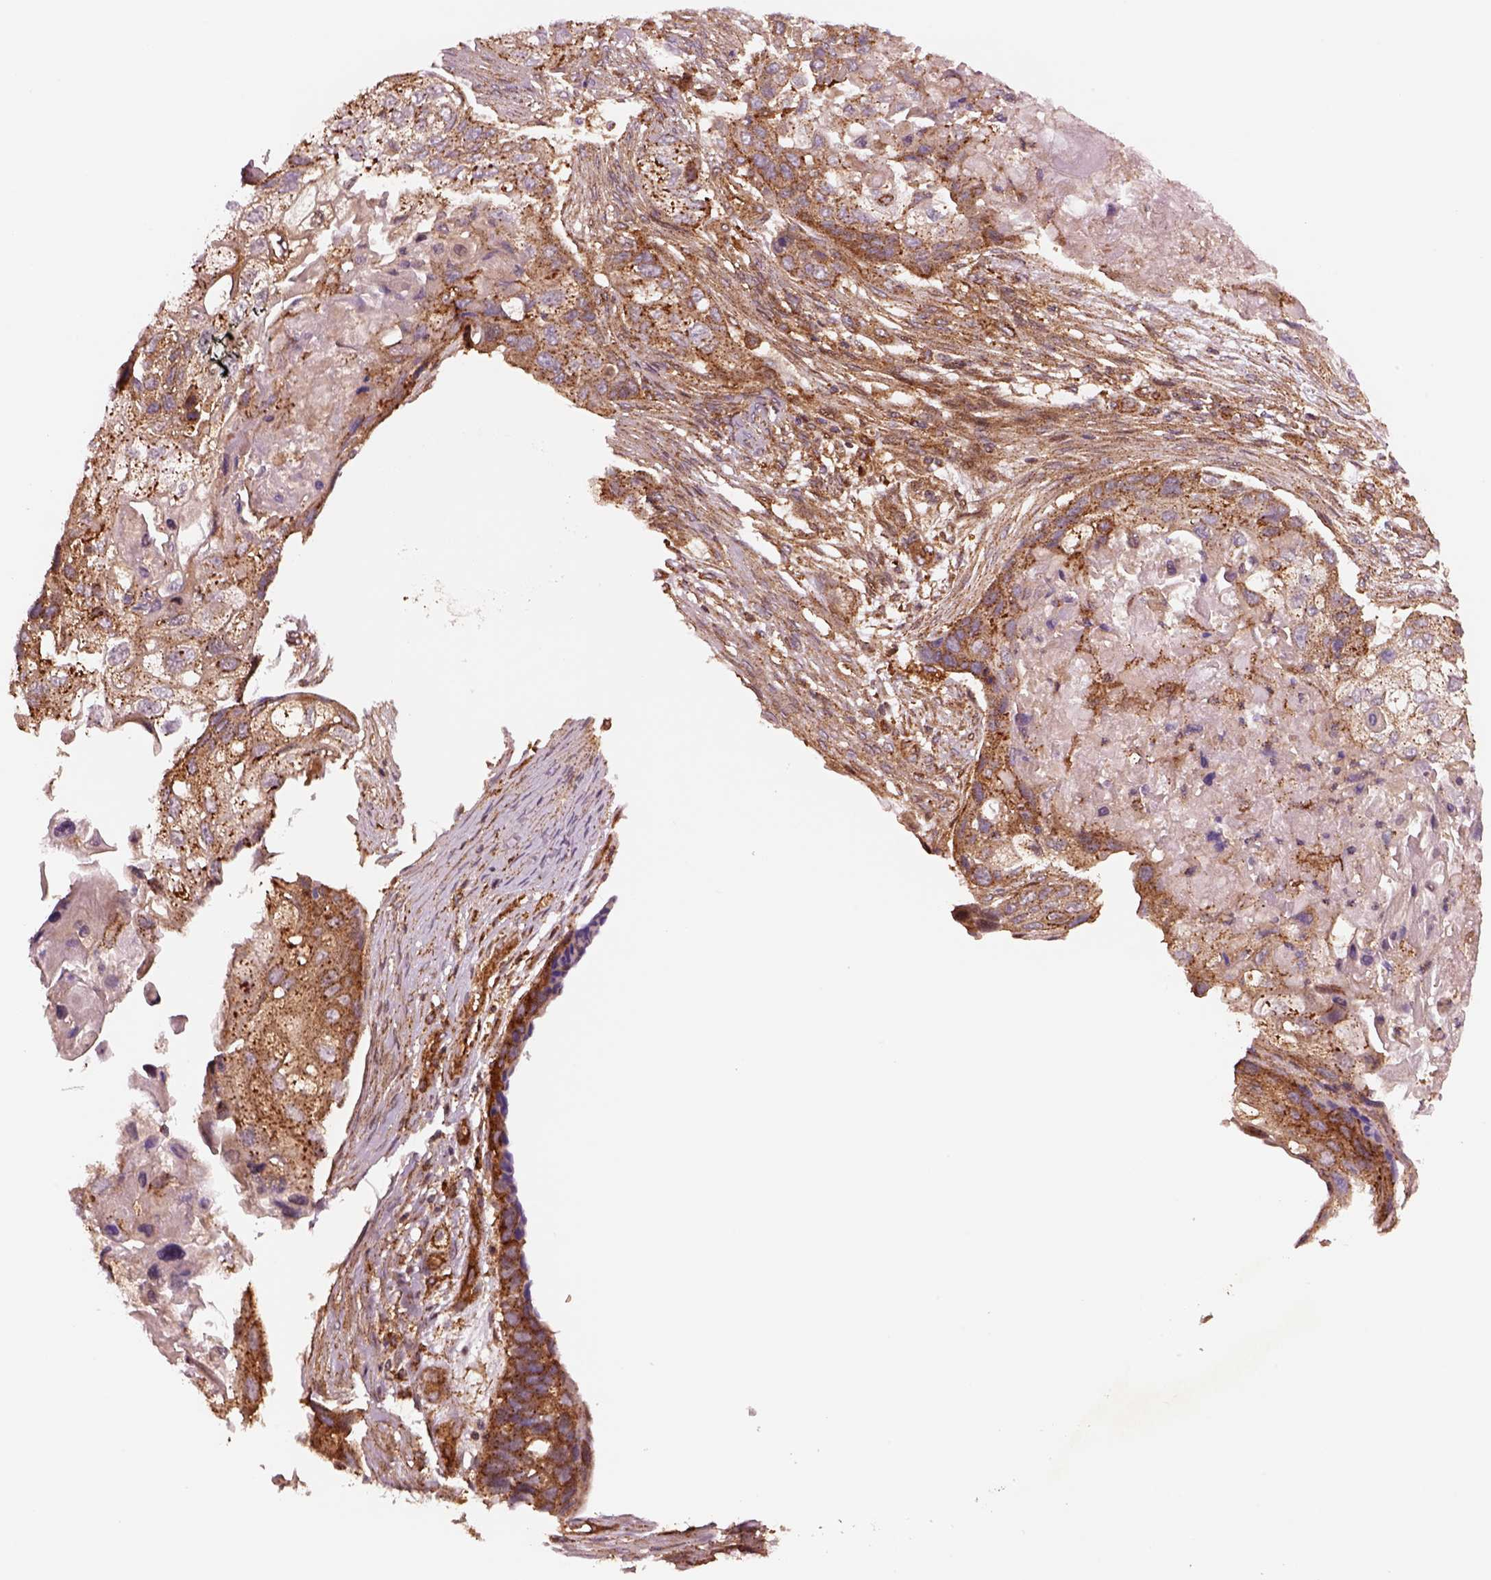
{"staining": {"intensity": "moderate", "quantity": ">75%", "location": "cytoplasmic/membranous"}, "tissue": "lung cancer", "cell_type": "Tumor cells", "image_type": "cancer", "snomed": [{"axis": "morphology", "description": "Squamous cell carcinoma, NOS"}, {"axis": "topography", "description": "Lung"}], "caption": "Brown immunohistochemical staining in squamous cell carcinoma (lung) reveals moderate cytoplasmic/membranous staining in approximately >75% of tumor cells.", "gene": "WASHC2A", "patient": {"sex": "male", "age": 69}}